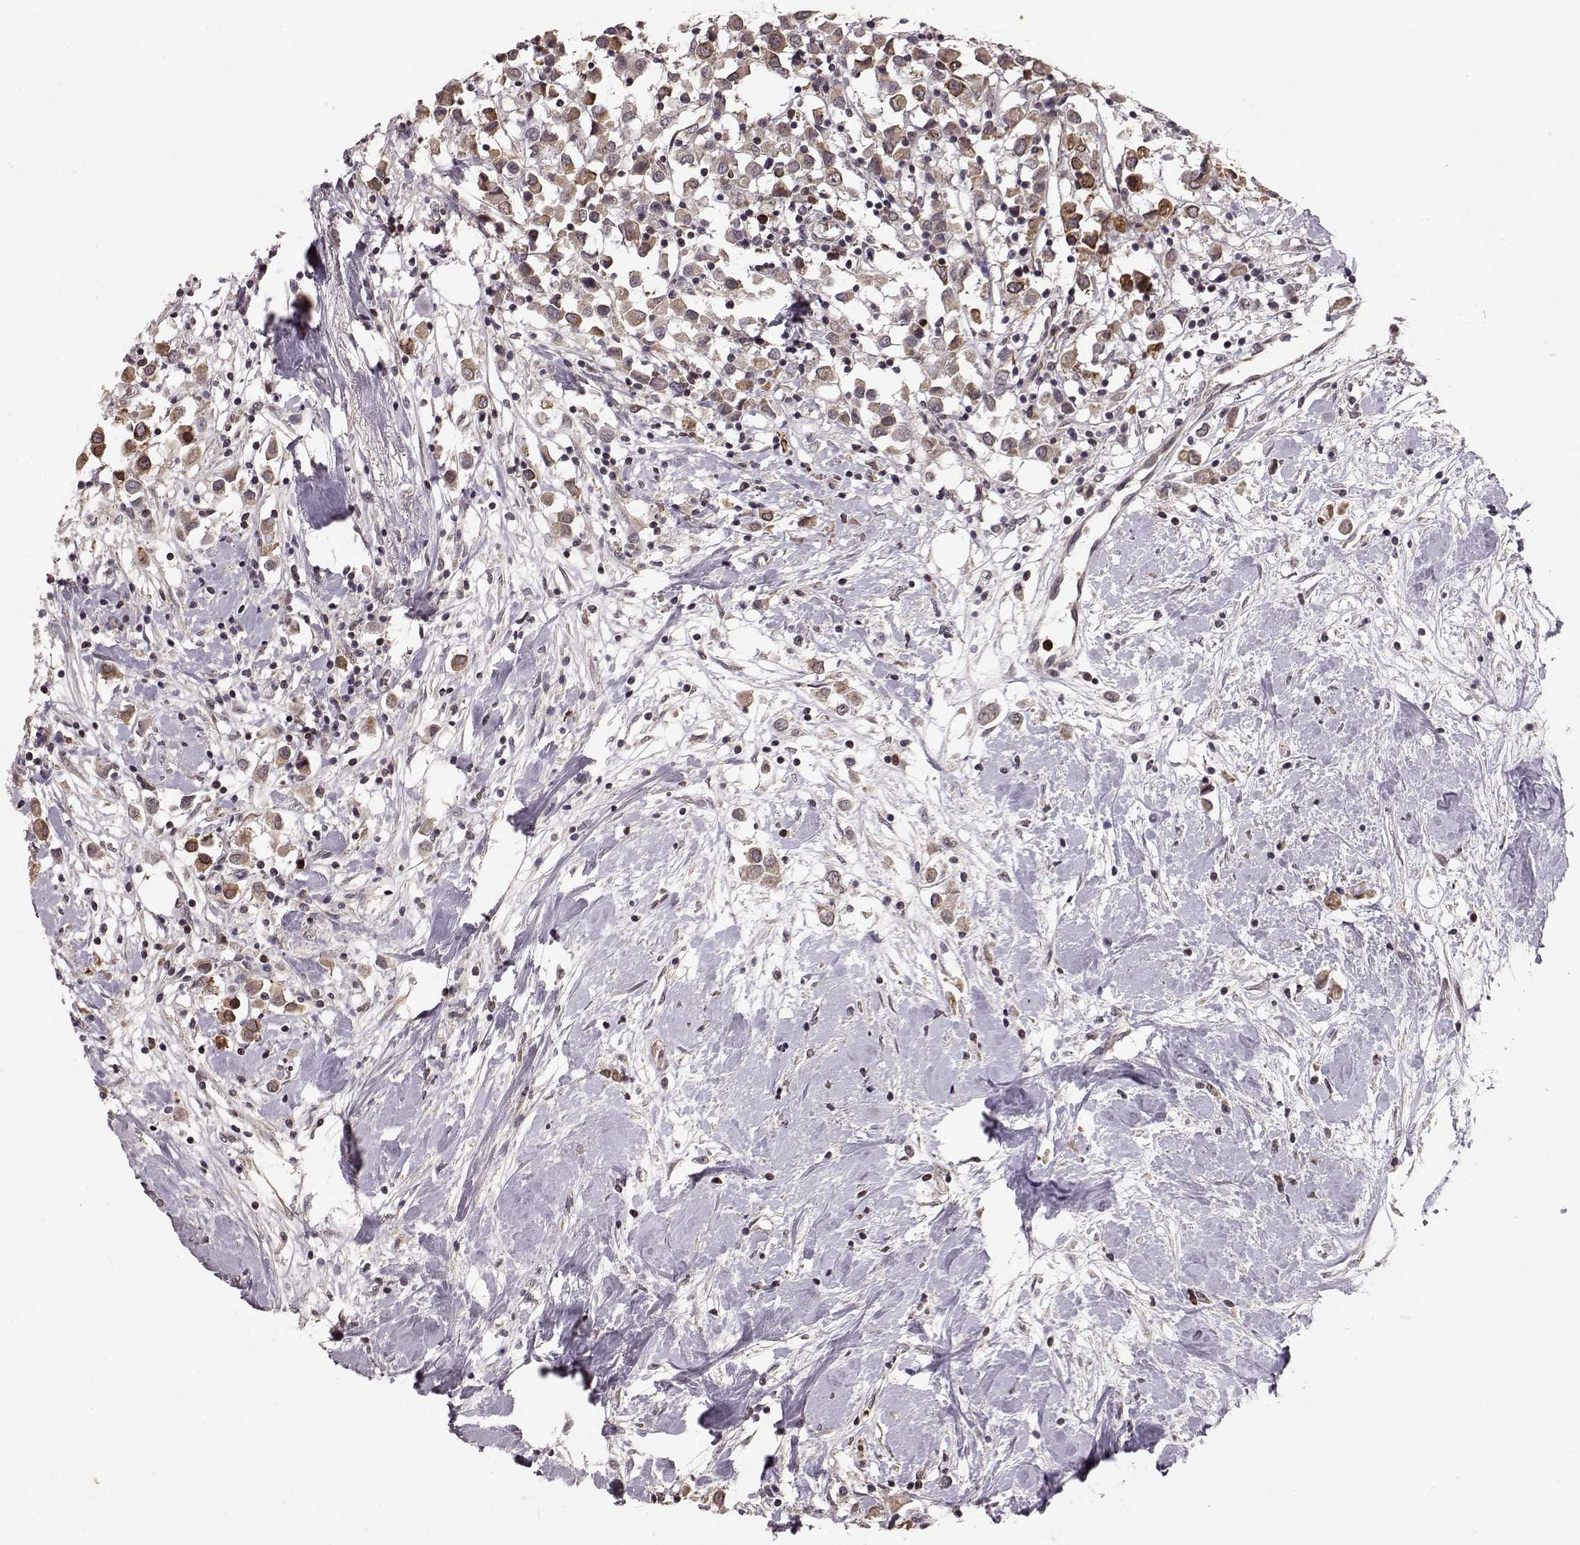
{"staining": {"intensity": "moderate", "quantity": ">75%", "location": "nuclear"}, "tissue": "breast cancer", "cell_type": "Tumor cells", "image_type": "cancer", "snomed": [{"axis": "morphology", "description": "Duct carcinoma"}, {"axis": "topography", "description": "Breast"}], "caption": "Breast invasive ductal carcinoma stained with DAB immunohistochemistry (IHC) reveals medium levels of moderate nuclear expression in approximately >75% of tumor cells.", "gene": "ELOVL5", "patient": {"sex": "female", "age": 61}}